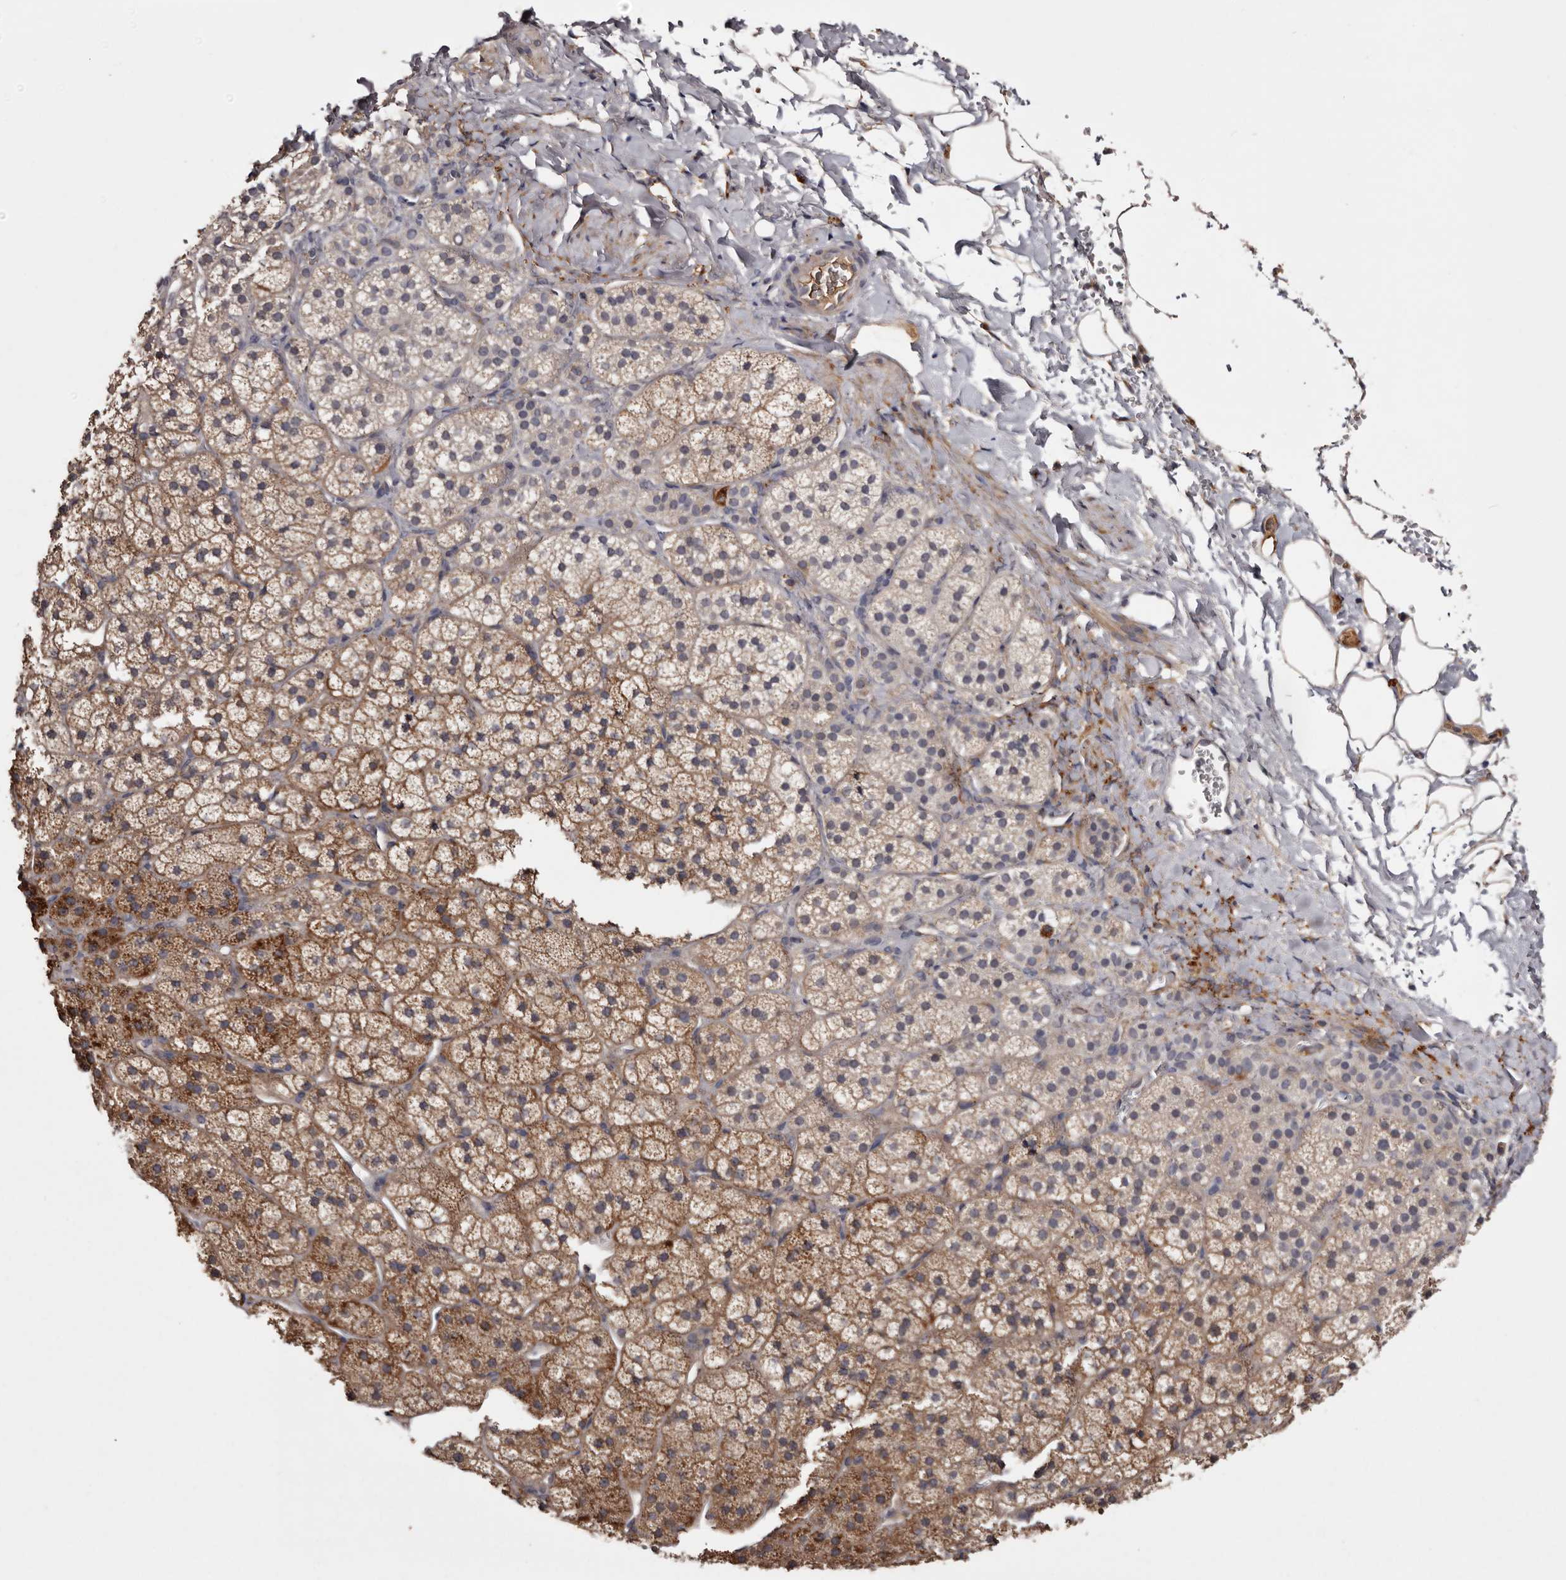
{"staining": {"intensity": "moderate", "quantity": ">75%", "location": "cytoplasmic/membranous"}, "tissue": "adrenal gland", "cell_type": "Glandular cells", "image_type": "normal", "snomed": [{"axis": "morphology", "description": "Normal tissue, NOS"}, {"axis": "topography", "description": "Adrenal gland"}], "caption": "Moderate cytoplasmic/membranous protein staining is present in approximately >75% of glandular cells in adrenal gland. Using DAB (3,3'-diaminobenzidine) (brown) and hematoxylin (blue) stains, captured at high magnification using brightfield microscopy.", "gene": "CYP1B1", "patient": {"sex": "female", "age": 44}}